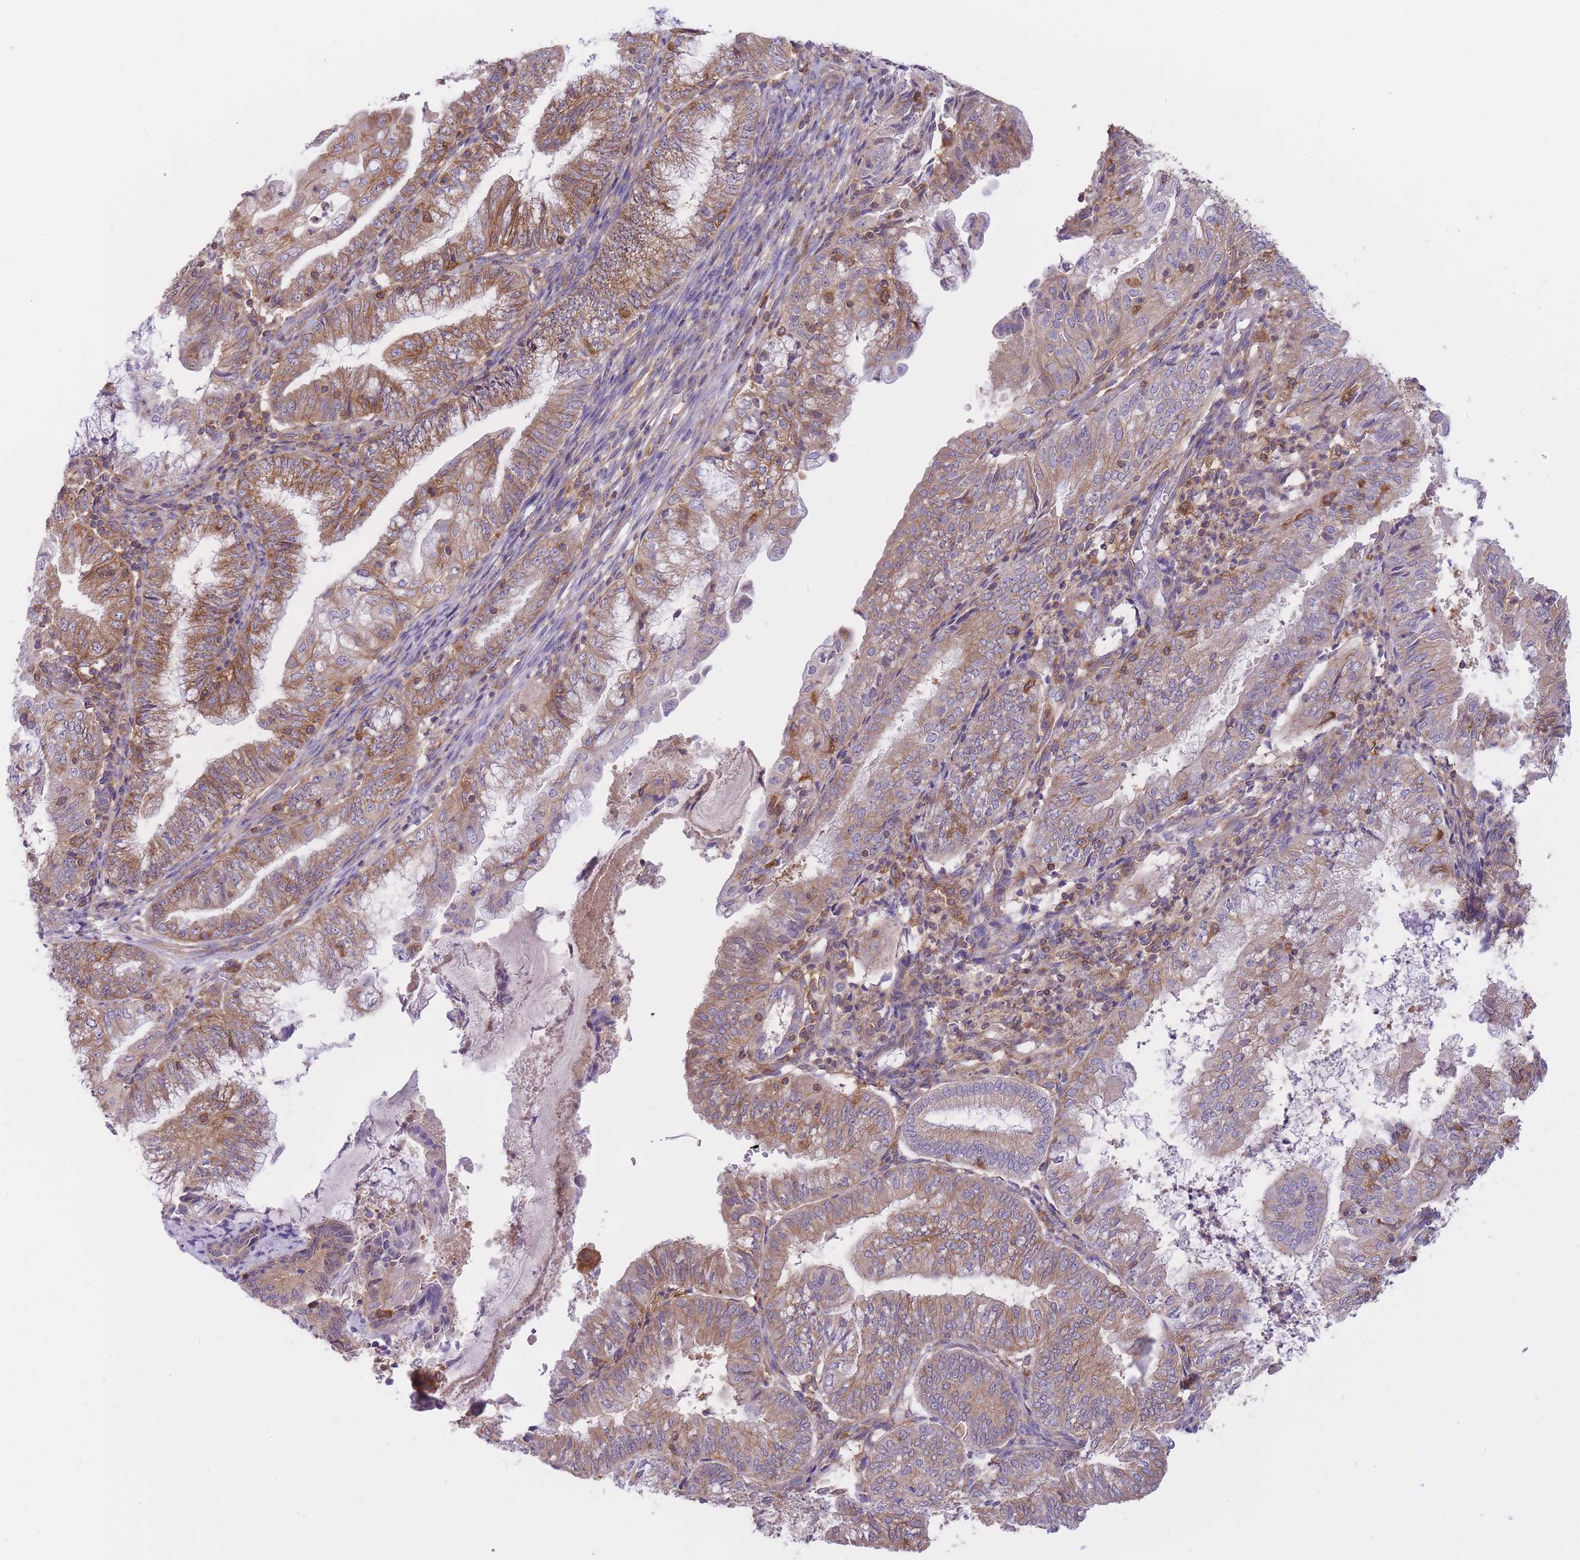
{"staining": {"intensity": "weak", "quantity": ">75%", "location": "cytoplasmic/membranous"}, "tissue": "endometrial cancer", "cell_type": "Tumor cells", "image_type": "cancer", "snomed": [{"axis": "morphology", "description": "Adenocarcinoma, NOS"}, {"axis": "topography", "description": "Endometrium"}], "caption": "Immunohistochemical staining of human endometrial cancer shows low levels of weak cytoplasmic/membranous protein positivity in approximately >75% of tumor cells. (Stains: DAB in brown, nuclei in blue, Microscopy: brightfield microscopy at high magnification).", "gene": "PRKAR1A", "patient": {"sex": "female", "age": 55}}